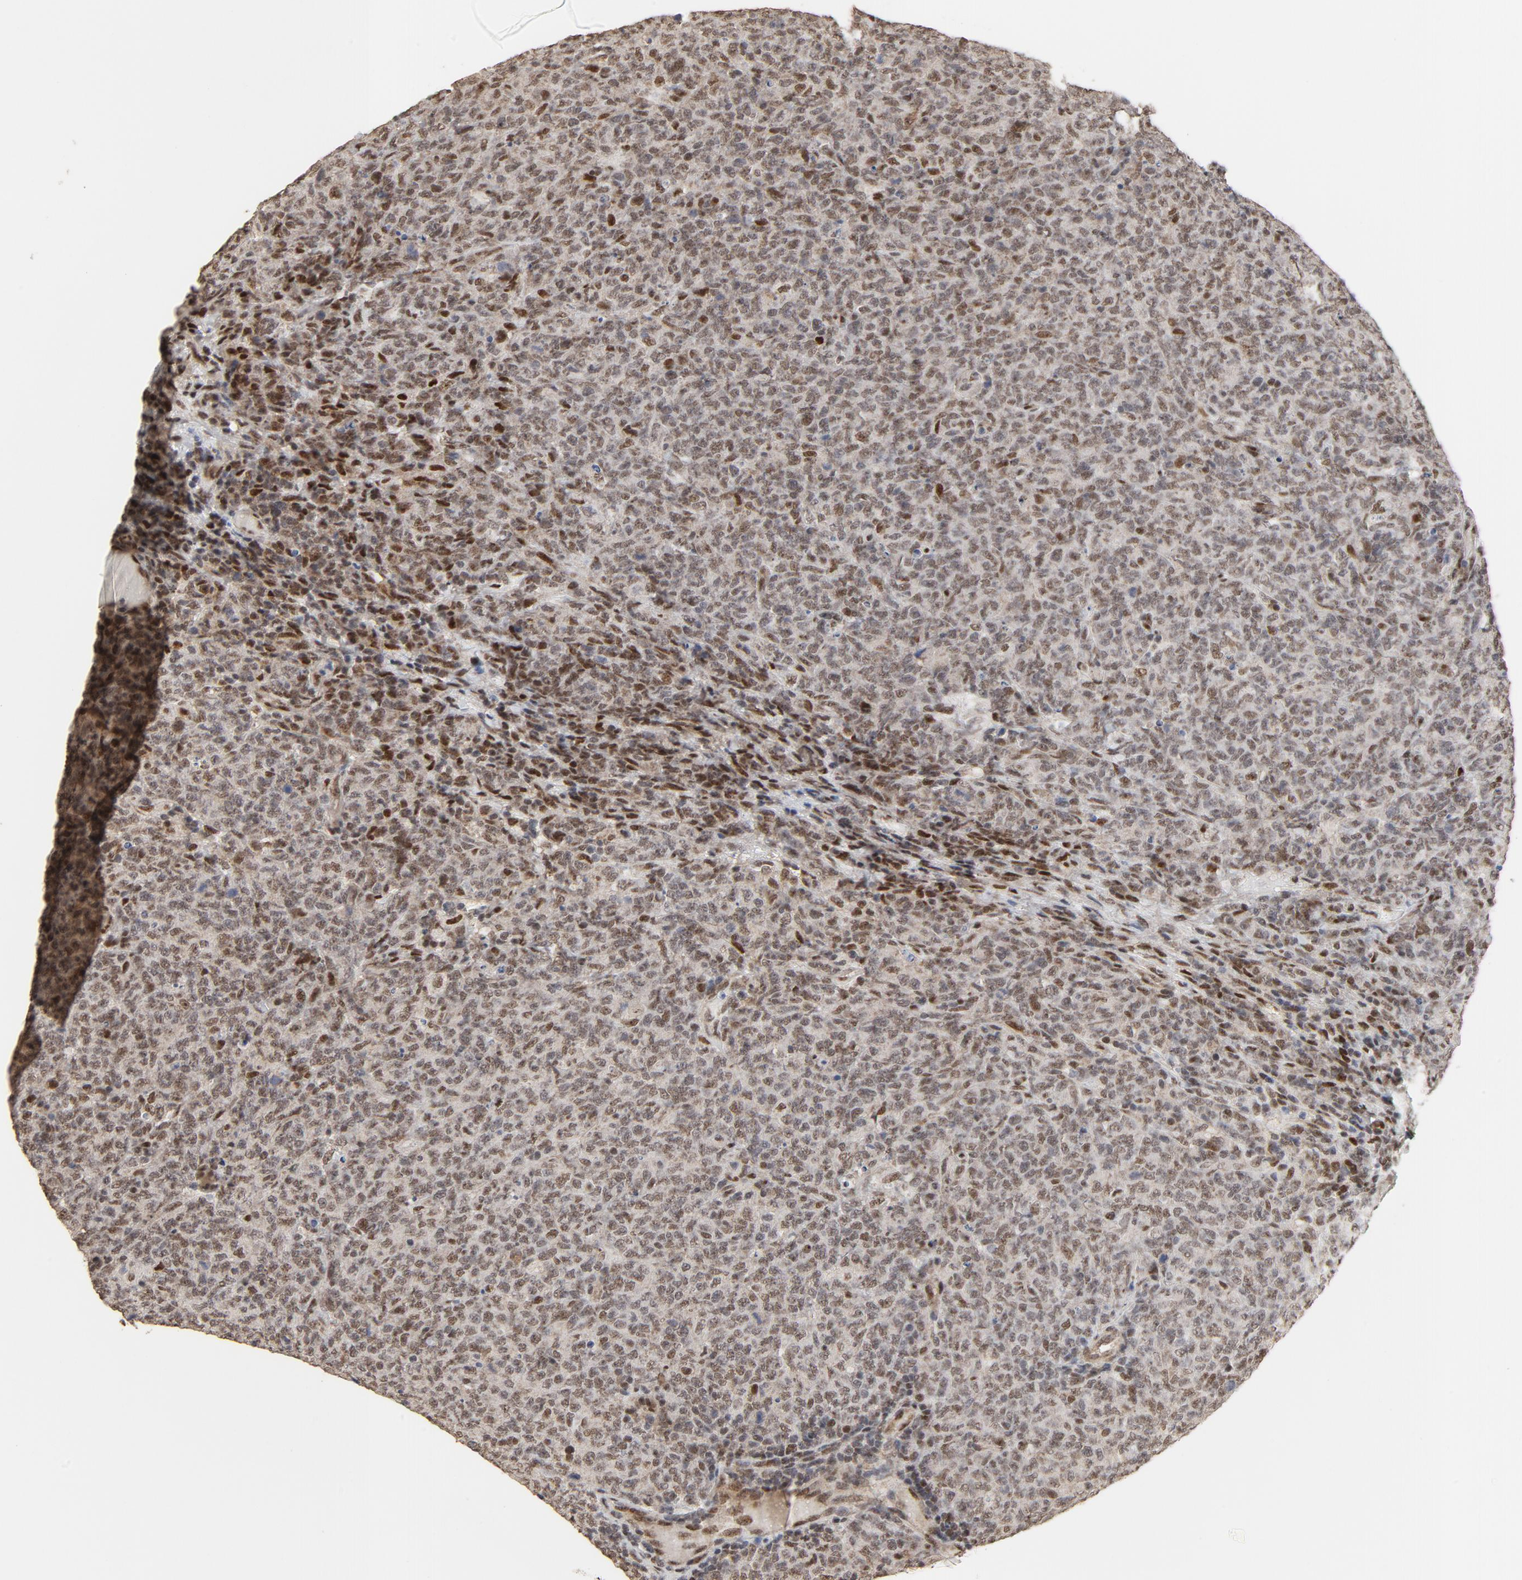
{"staining": {"intensity": "moderate", "quantity": ">75%", "location": "nuclear"}, "tissue": "lymphoma", "cell_type": "Tumor cells", "image_type": "cancer", "snomed": [{"axis": "morphology", "description": "Malignant lymphoma, non-Hodgkin's type, High grade"}, {"axis": "topography", "description": "Tonsil"}], "caption": "High-magnification brightfield microscopy of high-grade malignant lymphoma, non-Hodgkin's type stained with DAB (brown) and counterstained with hematoxylin (blue). tumor cells exhibit moderate nuclear positivity is identified in about>75% of cells.", "gene": "TP53RK", "patient": {"sex": "female", "age": 36}}